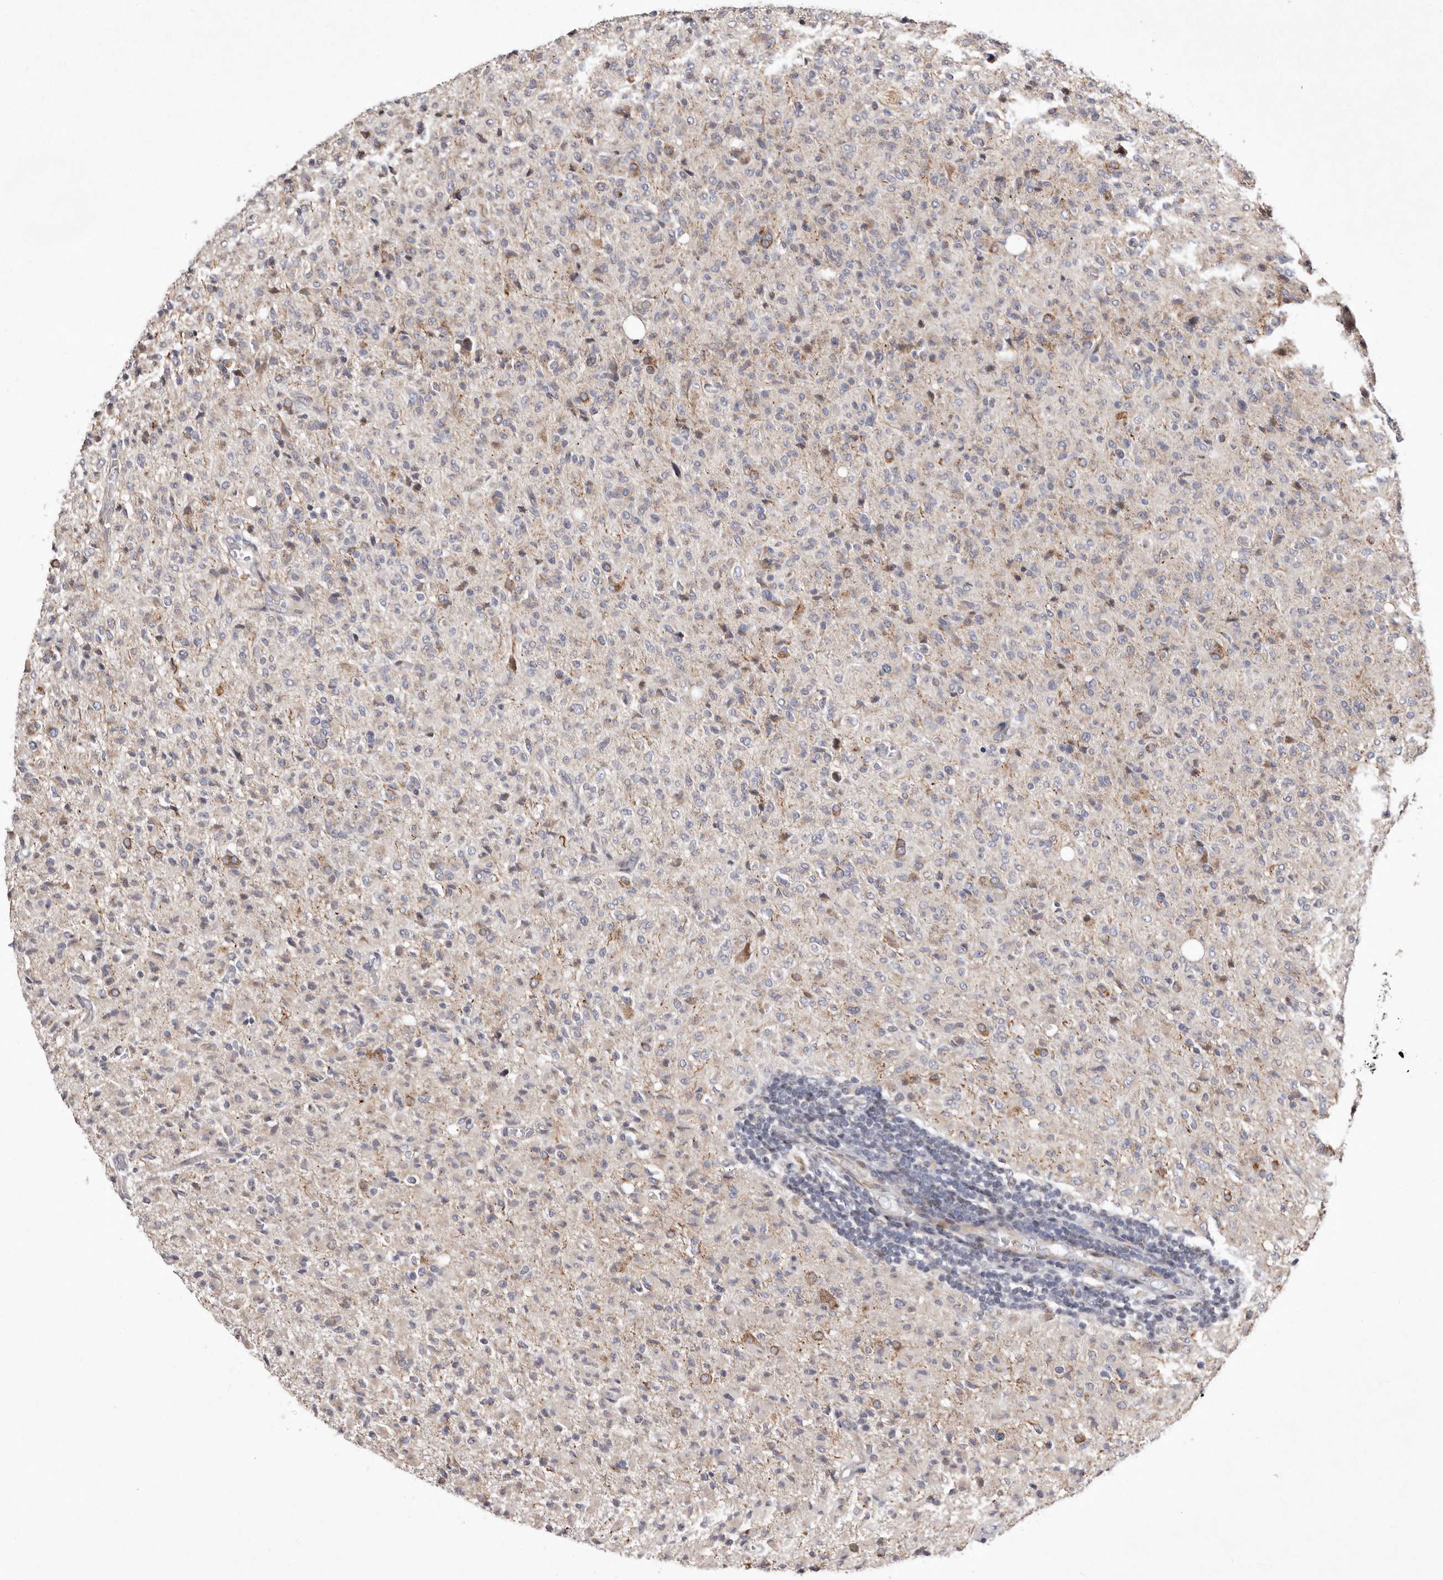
{"staining": {"intensity": "negative", "quantity": "none", "location": "none"}, "tissue": "glioma", "cell_type": "Tumor cells", "image_type": "cancer", "snomed": [{"axis": "morphology", "description": "Glioma, malignant, High grade"}, {"axis": "topography", "description": "Brain"}], "caption": "There is no significant staining in tumor cells of malignant high-grade glioma.", "gene": "TIMM17B", "patient": {"sex": "female", "age": 57}}